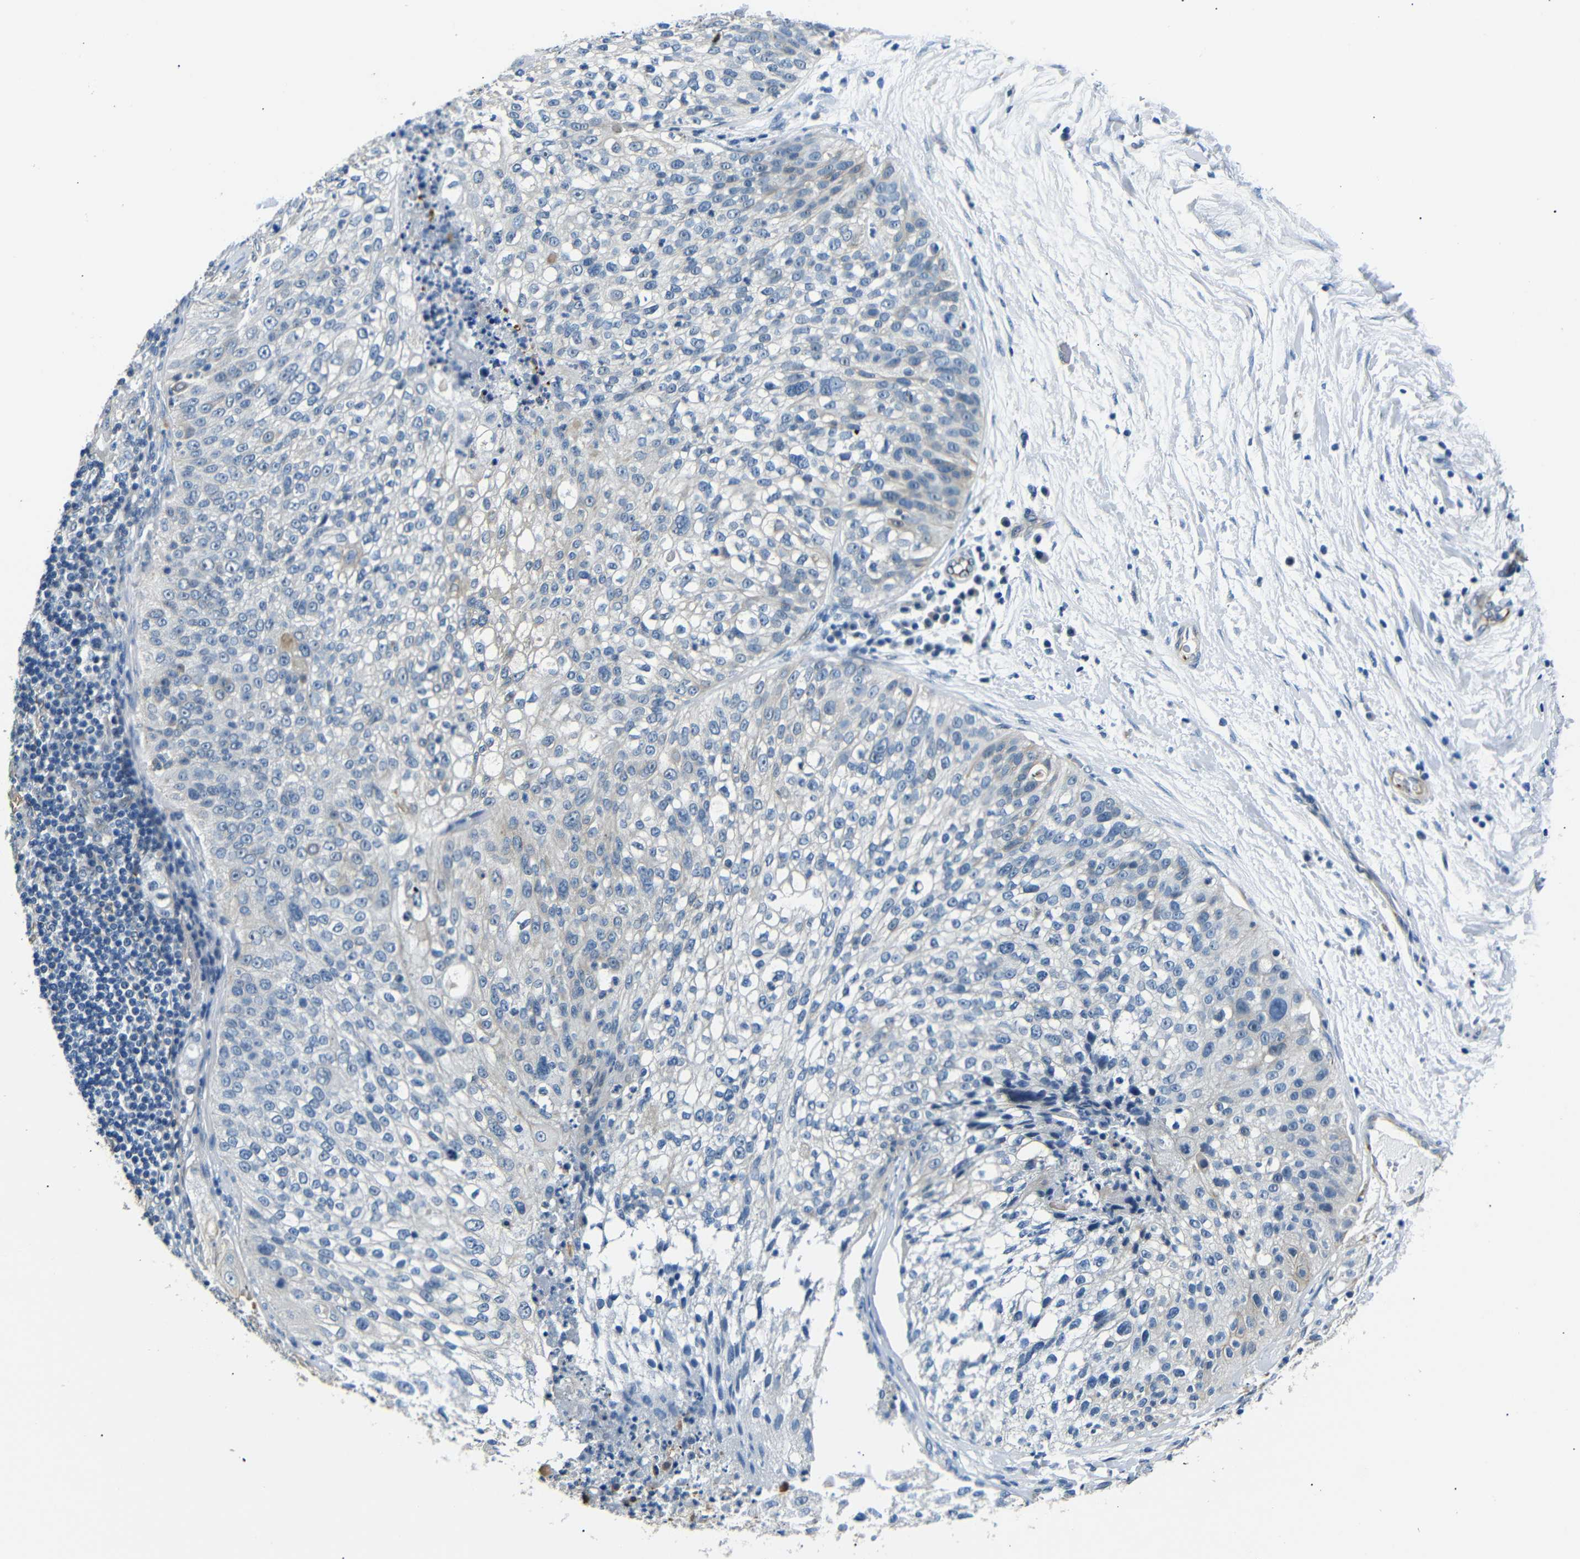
{"staining": {"intensity": "negative", "quantity": "none", "location": "none"}, "tissue": "lung cancer", "cell_type": "Tumor cells", "image_type": "cancer", "snomed": [{"axis": "morphology", "description": "Inflammation, NOS"}, {"axis": "morphology", "description": "Squamous cell carcinoma, NOS"}, {"axis": "topography", "description": "Lymph node"}, {"axis": "topography", "description": "Soft tissue"}, {"axis": "topography", "description": "Lung"}], "caption": "The histopathology image exhibits no significant staining in tumor cells of lung cancer. (Brightfield microscopy of DAB (3,3'-diaminobenzidine) IHC at high magnification).", "gene": "TAFA1", "patient": {"sex": "male", "age": 66}}